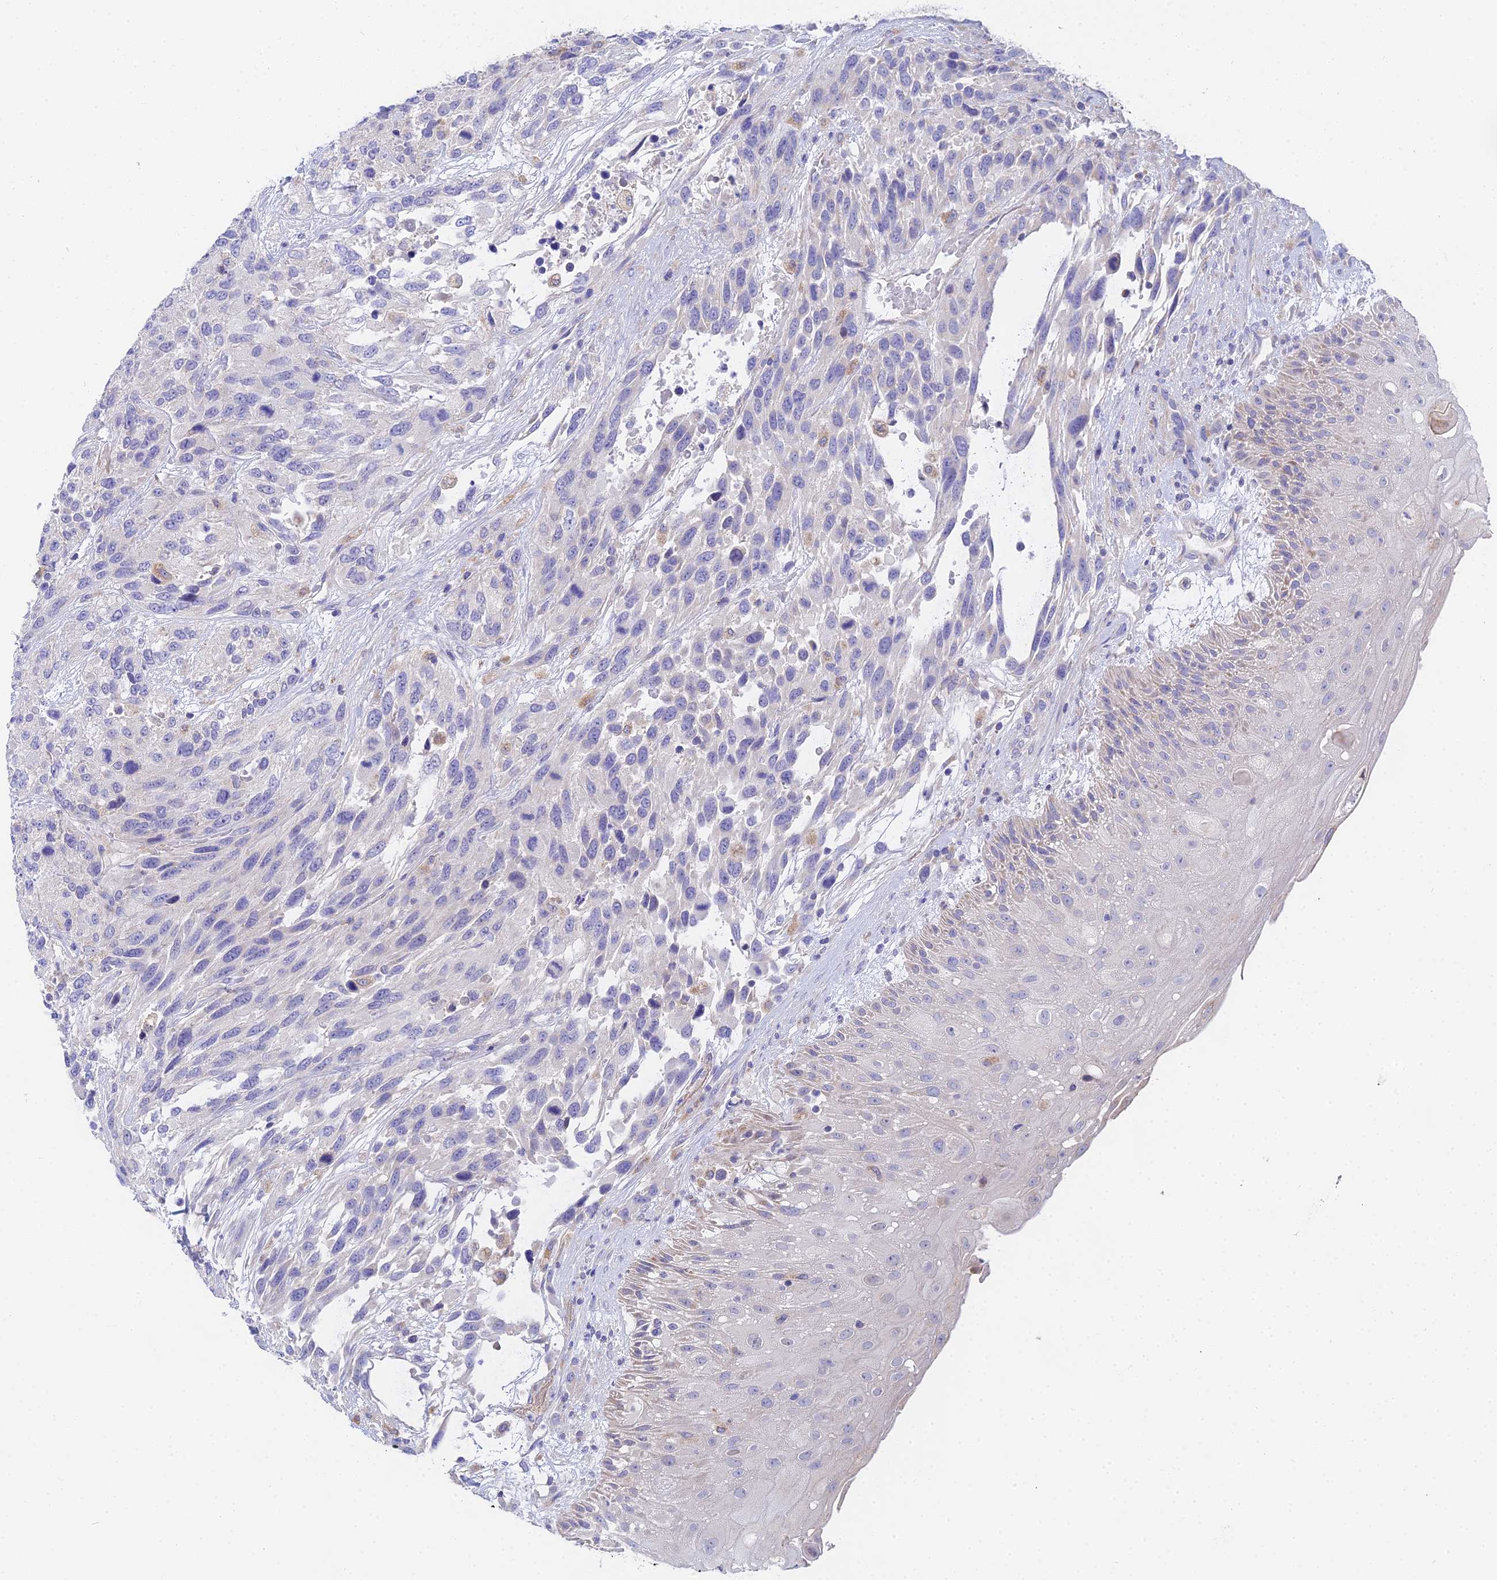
{"staining": {"intensity": "negative", "quantity": "none", "location": "none"}, "tissue": "urothelial cancer", "cell_type": "Tumor cells", "image_type": "cancer", "snomed": [{"axis": "morphology", "description": "Urothelial carcinoma, High grade"}, {"axis": "topography", "description": "Urinary bladder"}], "caption": "Tumor cells are negative for protein expression in human high-grade urothelial carcinoma. (Brightfield microscopy of DAB (3,3'-diaminobenzidine) immunohistochemistry at high magnification).", "gene": "PPP2R2C", "patient": {"sex": "female", "age": 70}}